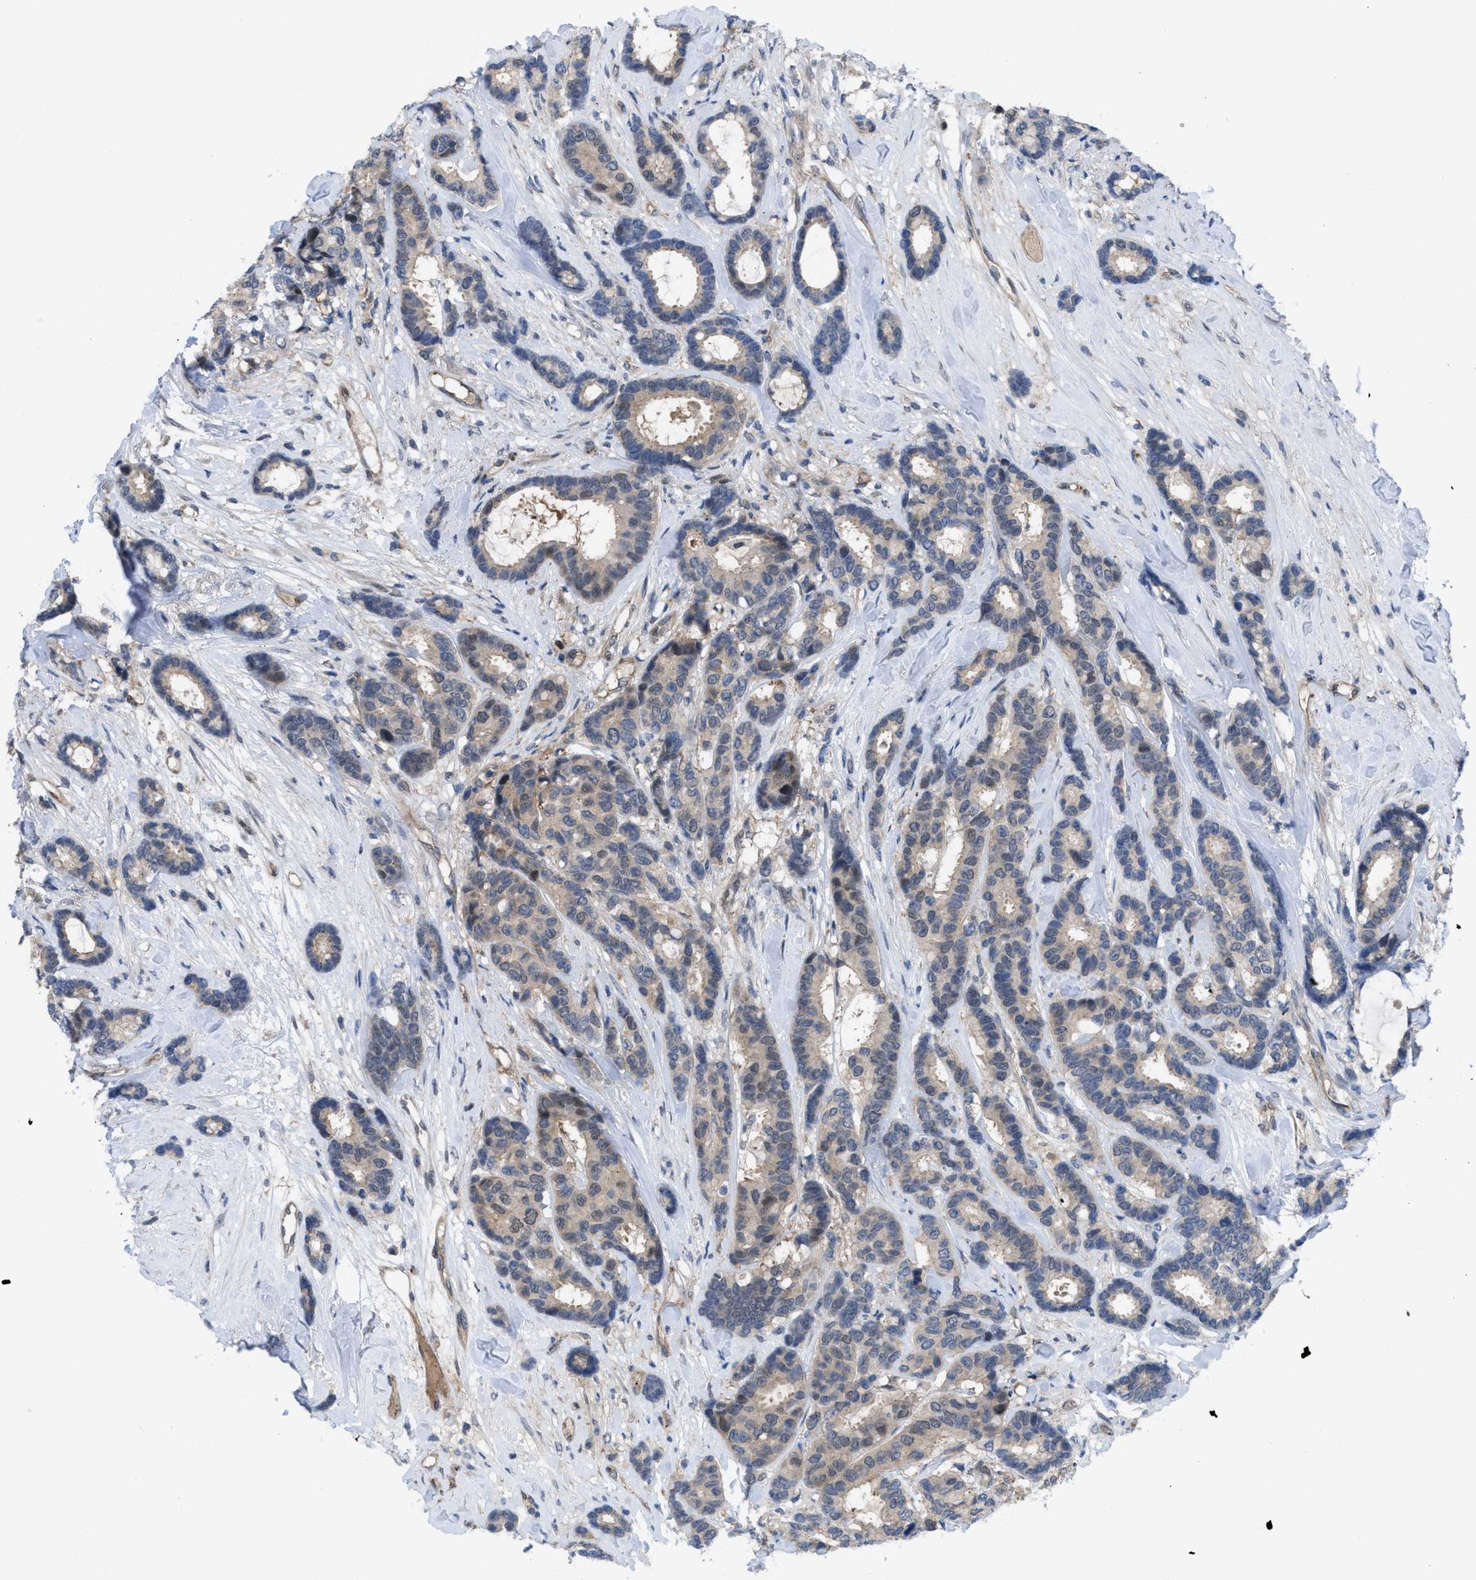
{"staining": {"intensity": "weak", "quantity": "<25%", "location": "cytoplasmic/membranous"}, "tissue": "breast cancer", "cell_type": "Tumor cells", "image_type": "cancer", "snomed": [{"axis": "morphology", "description": "Duct carcinoma"}, {"axis": "topography", "description": "Breast"}], "caption": "The micrograph demonstrates no significant positivity in tumor cells of invasive ductal carcinoma (breast).", "gene": "IL17RE", "patient": {"sex": "female", "age": 87}}